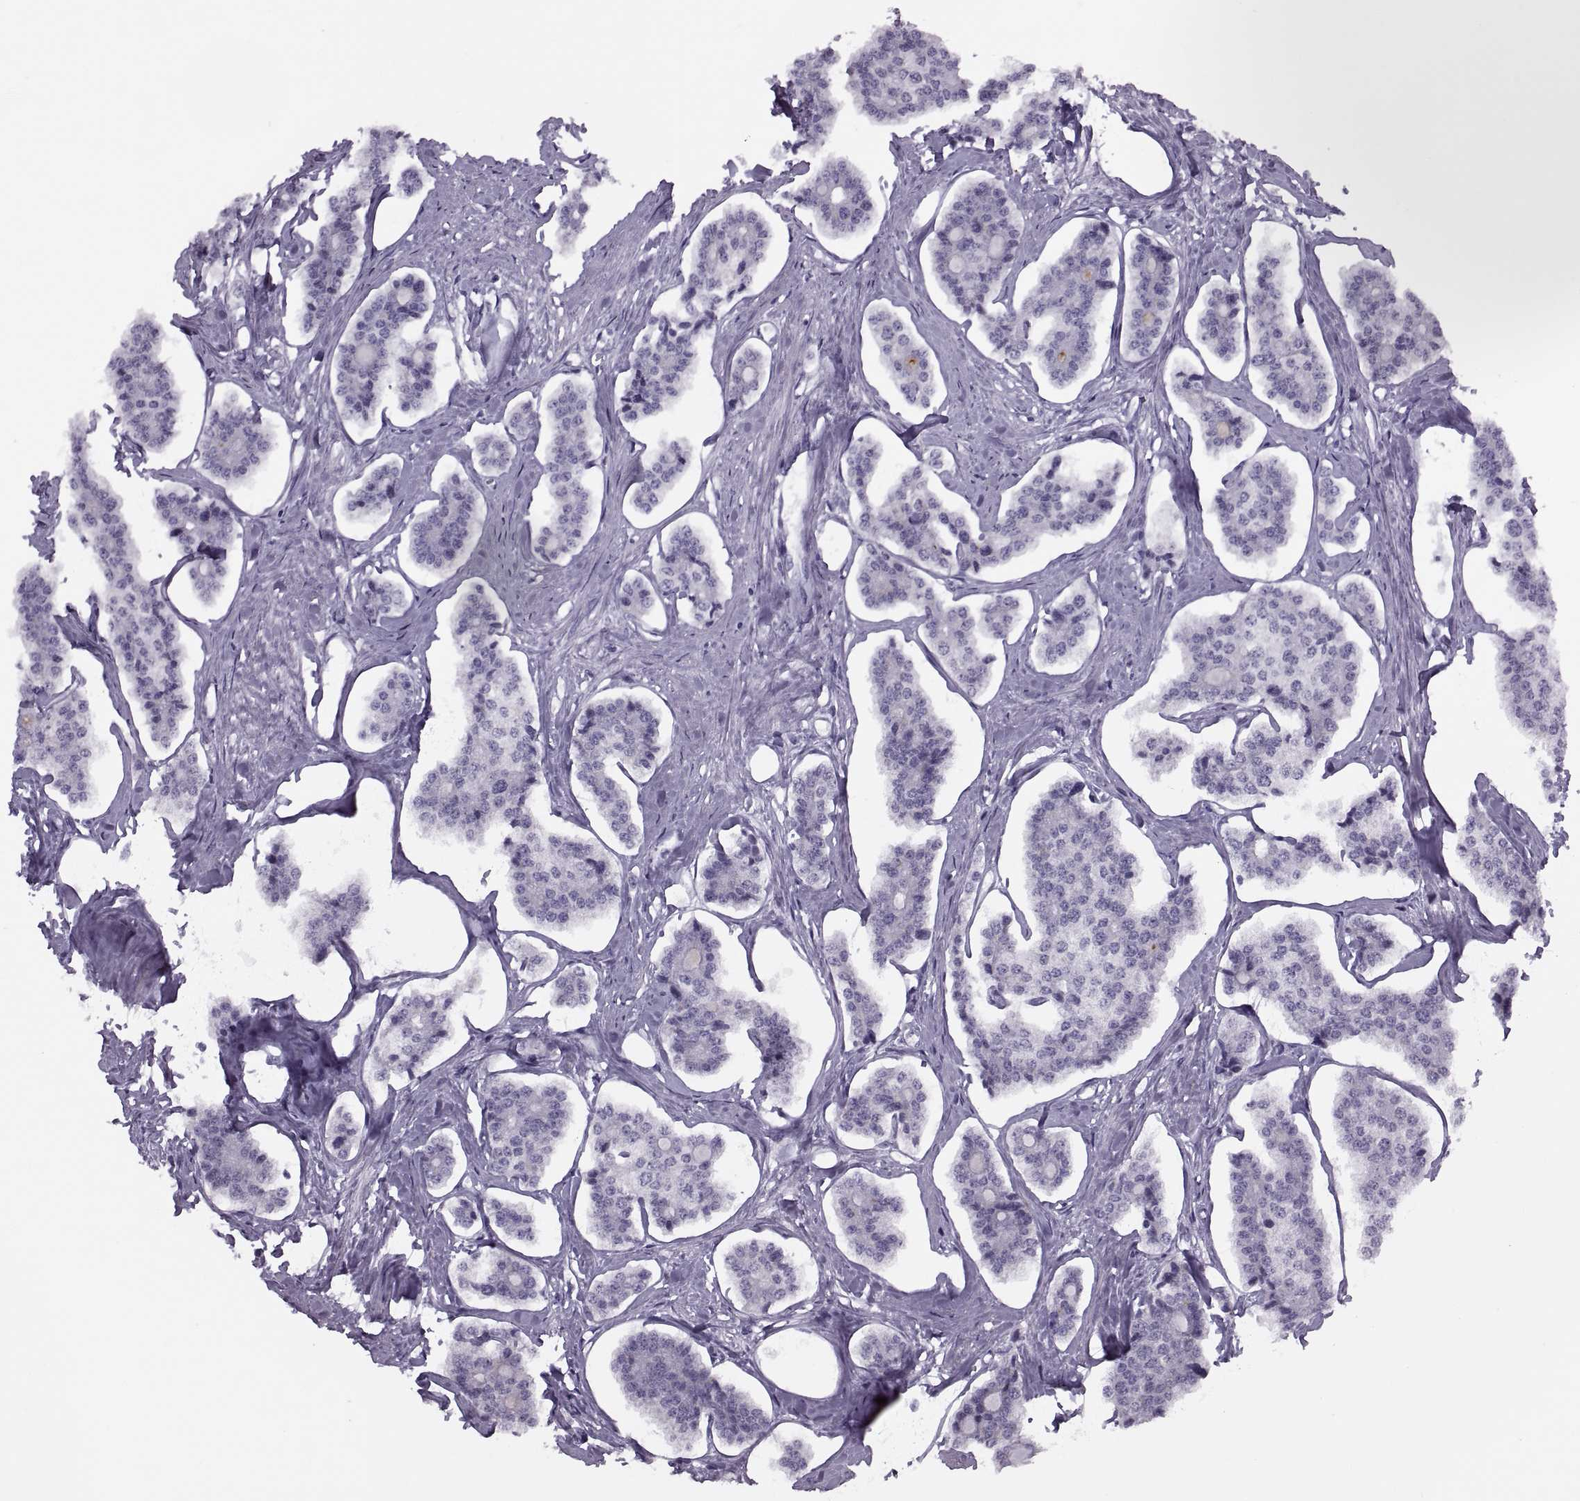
{"staining": {"intensity": "negative", "quantity": "none", "location": "none"}, "tissue": "carcinoid", "cell_type": "Tumor cells", "image_type": "cancer", "snomed": [{"axis": "morphology", "description": "Carcinoid, malignant, NOS"}, {"axis": "topography", "description": "Small intestine"}], "caption": "Tumor cells show no significant protein staining in malignant carcinoid.", "gene": "FAM24A", "patient": {"sex": "female", "age": 65}}